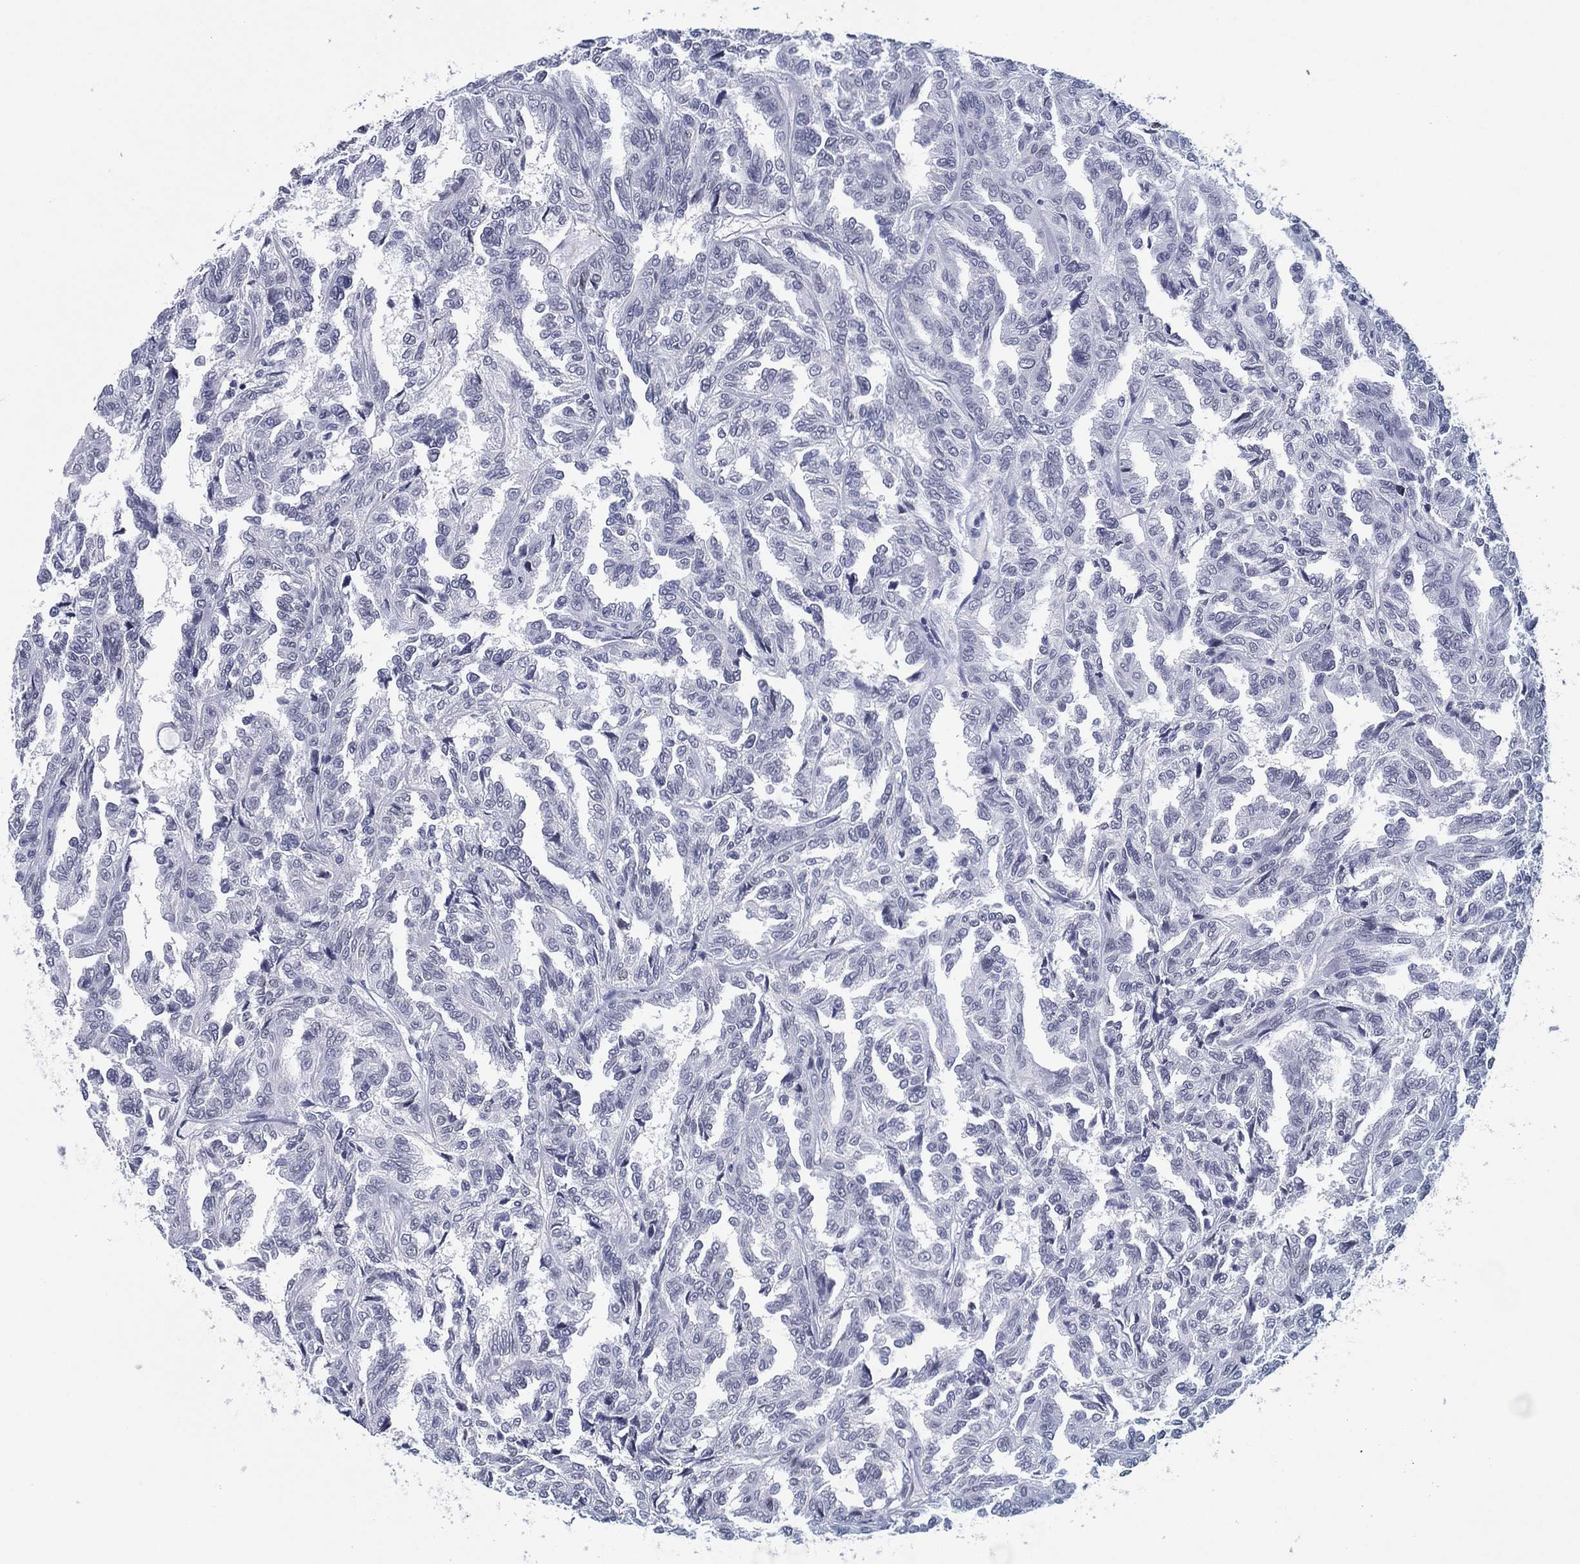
{"staining": {"intensity": "negative", "quantity": "none", "location": "none"}, "tissue": "renal cancer", "cell_type": "Tumor cells", "image_type": "cancer", "snomed": [{"axis": "morphology", "description": "Adenocarcinoma, NOS"}, {"axis": "topography", "description": "Kidney"}], "caption": "Immunohistochemical staining of human renal cancer exhibits no significant staining in tumor cells.", "gene": "GATA6", "patient": {"sex": "male", "age": 79}}